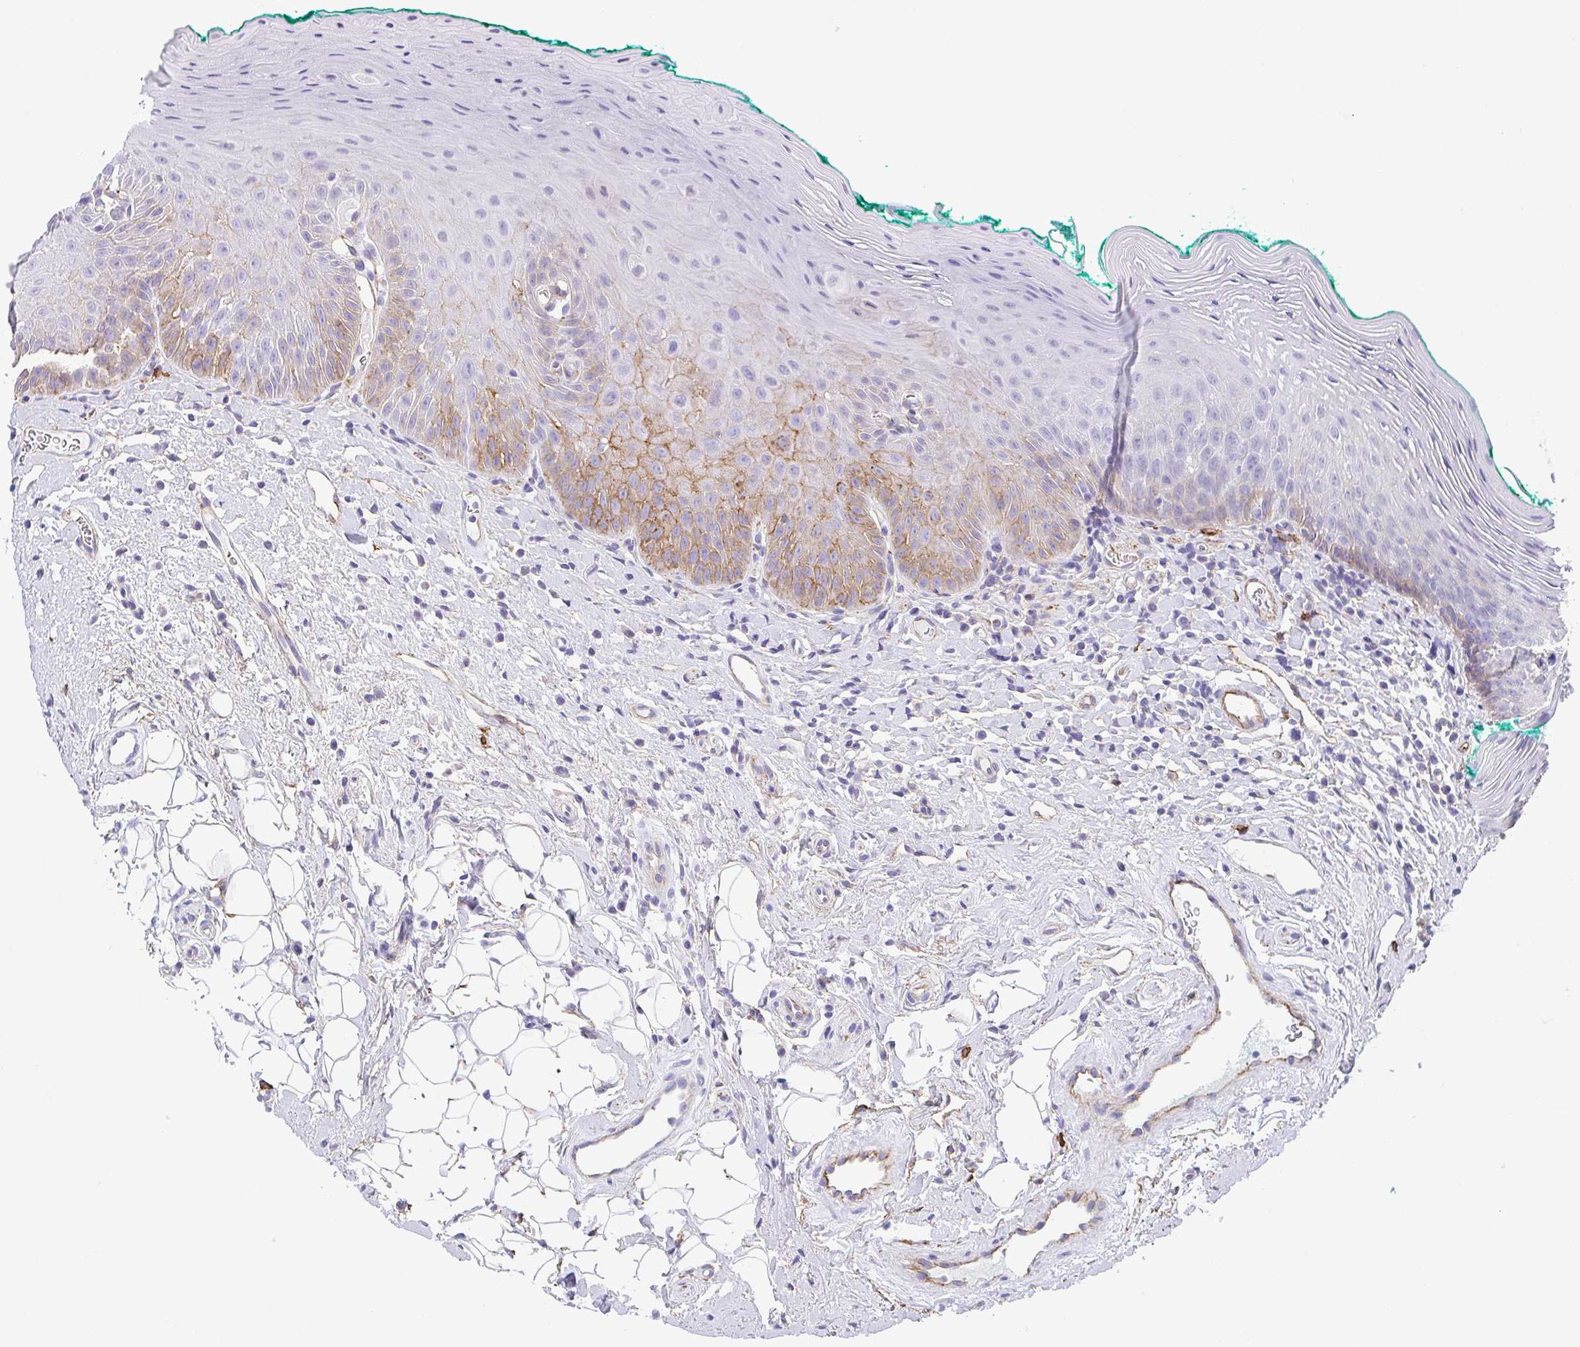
{"staining": {"intensity": "moderate", "quantity": "<25%", "location": "cytoplasmic/membranous"}, "tissue": "oral mucosa", "cell_type": "Squamous epithelial cells", "image_type": "normal", "snomed": [{"axis": "morphology", "description": "Normal tissue, NOS"}, {"axis": "topography", "description": "Oral tissue"}, {"axis": "topography", "description": "Tounge, NOS"}], "caption": "IHC micrograph of benign oral mucosa: oral mucosa stained using IHC exhibits low levels of moderate protein expression localized specifically in the cytoplasmic/membranous of squamous epithelial cells, appearing as a cytoplasmic/membranous brown color.", "gene": "DBN1", "patient": {"sex": "male", "age": 83}}